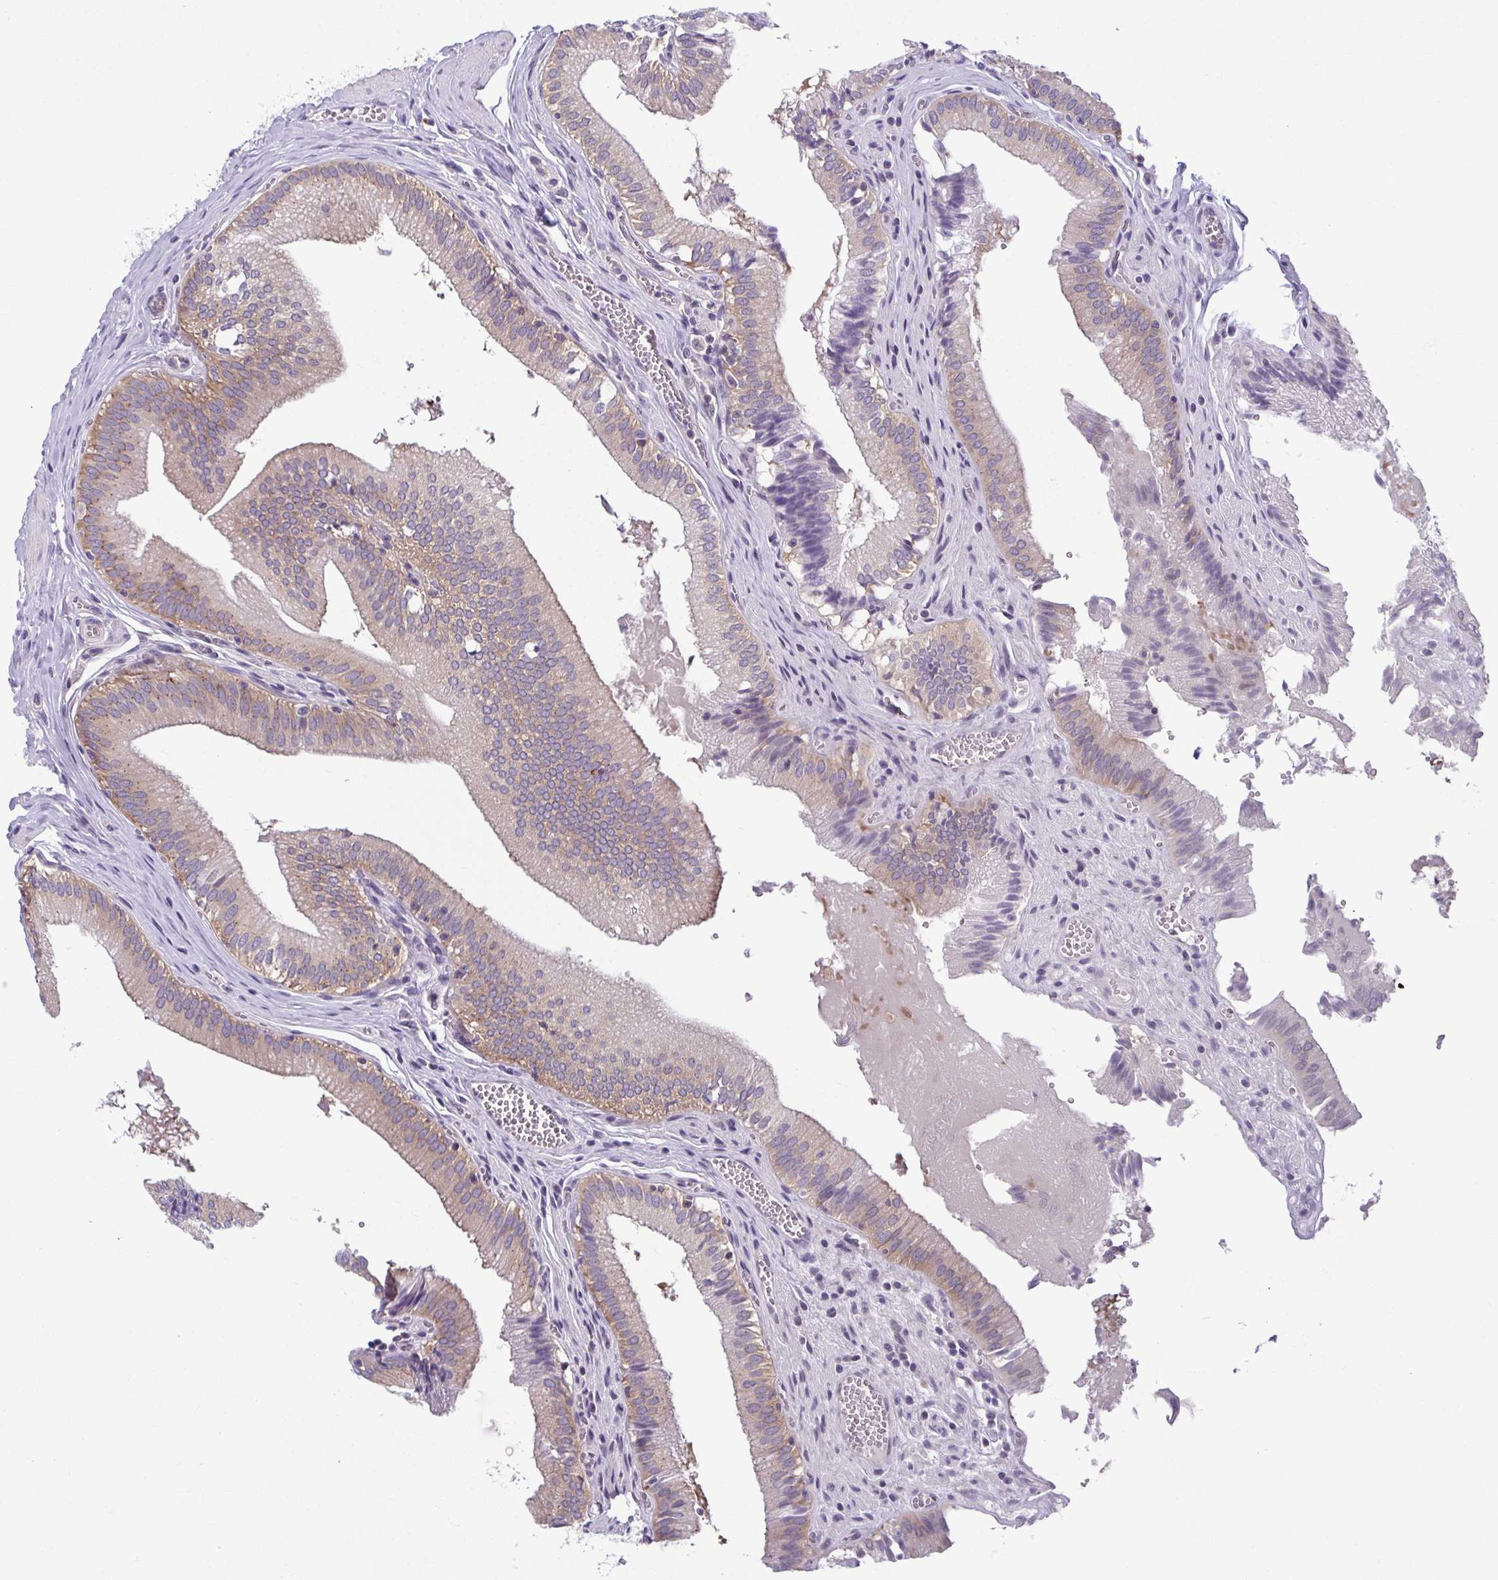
{"staining": {"intensity": "moderate", "quantity": "25%-75%", "location": "cytoplasmic/membranous"}, "tissue": "gallbladder", "cell_type": "Glandular cells", "image_type": "normal", "snomed": [{"axis": "morphology", "description": "Normal tissue, NOS"}, {"axis": "topography", "description": "Gallbladder"}, {"axis": "topography", "description": "Peripheral nerve tissue"}], "caption": "The micrograph shows staining of unremarkable gallbladder, revealing moderate cytoplasmic/membranous protein staining (brown color) within glandular cells.", "gene": "TMEM108", "patient": {"sex": "male", "age": 17}}